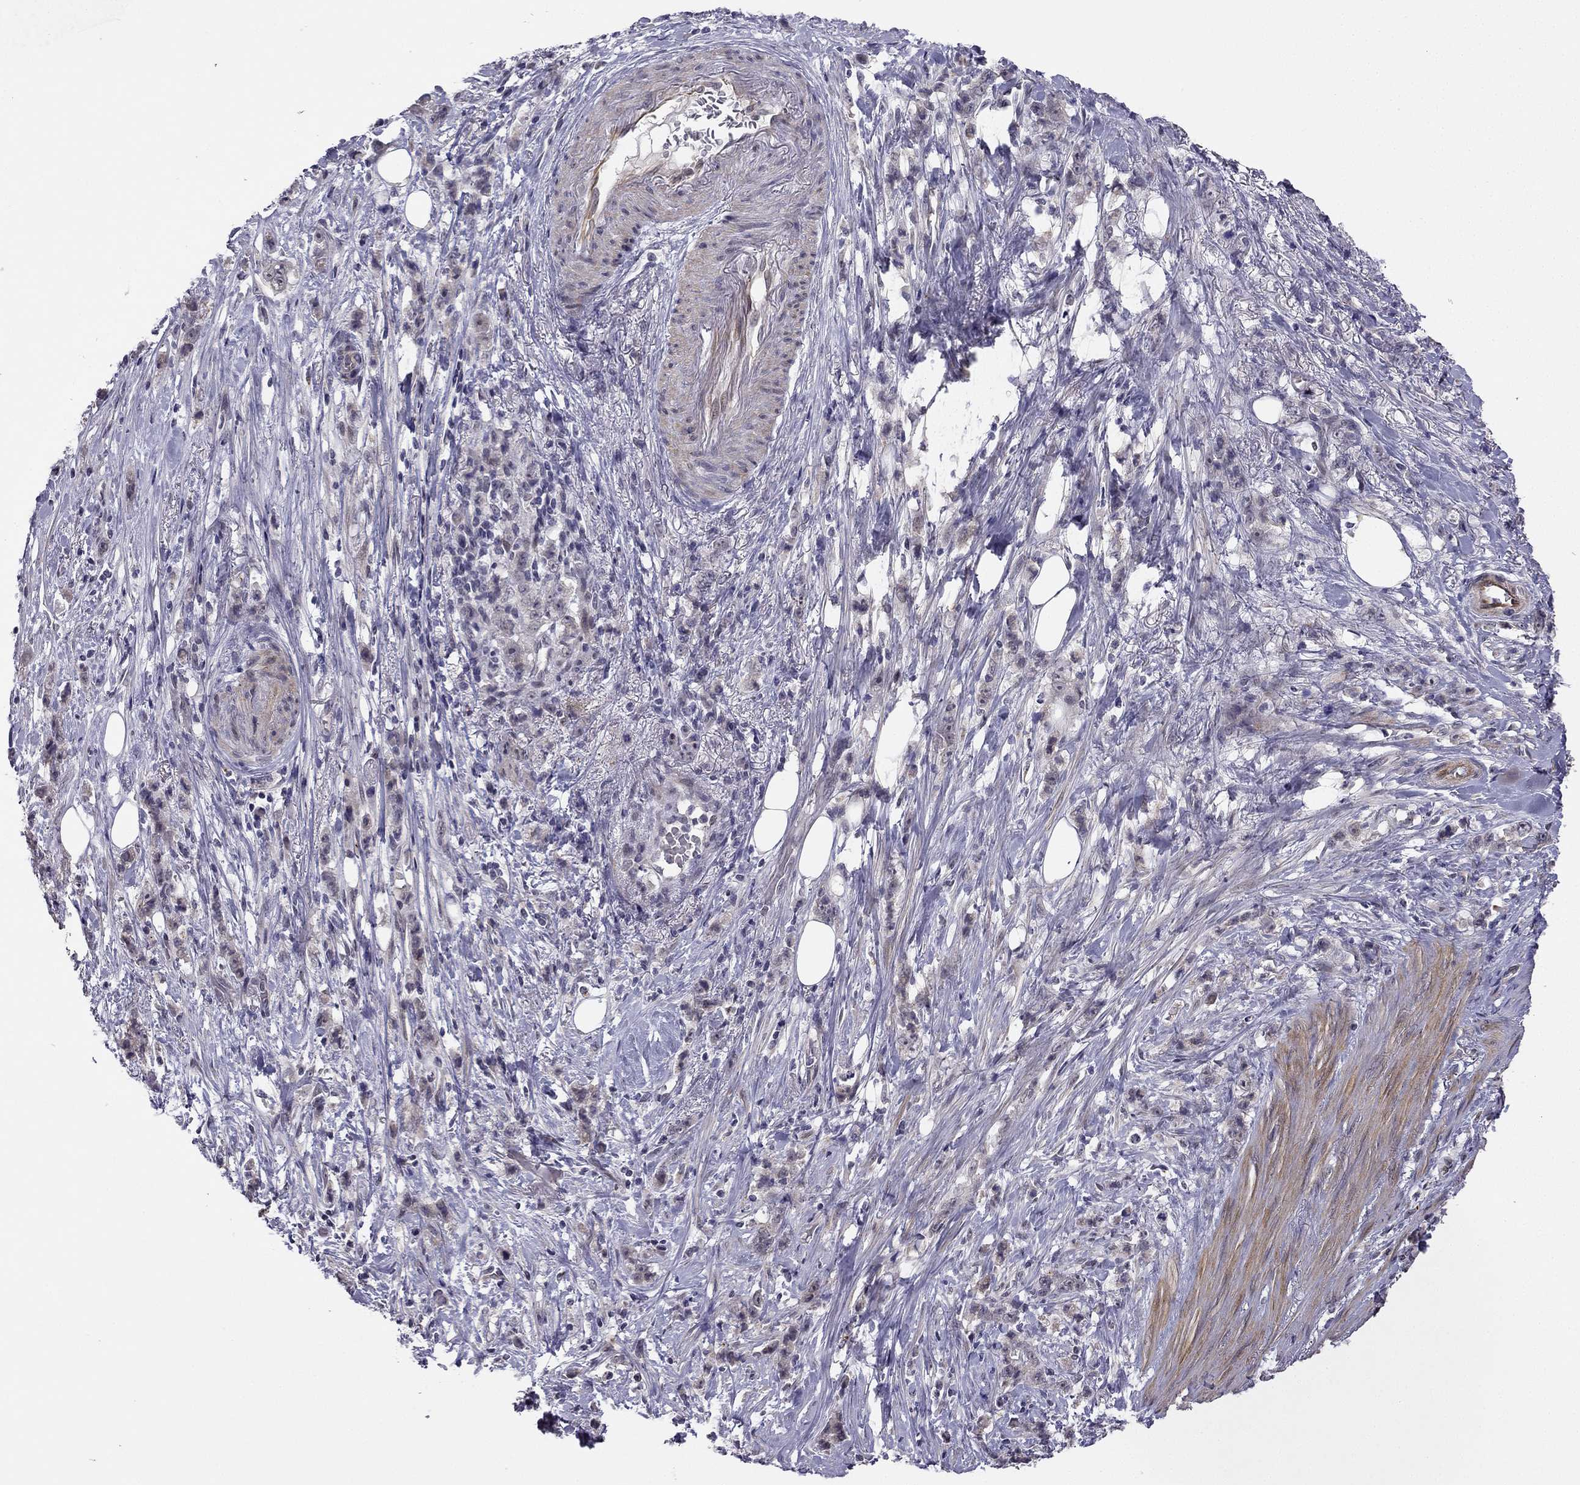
{"staining": {"intensity": "negative", "quantity": "none", "location": "none"}, "tissue": "stomach cancer", "cell_type": "Tumor cells", "image_type": "cancer", "snomed": [{"axis": "morphology", "description": "Adenocarcinoma, NOS"}, {"axis": "topography", "description": "Stomach, lower"}], "caption": "Immunohistochemistry (IHC) of human stomach cancer (adenocarcinoma) displays no positivity in tumor cells.", "gene": "CHST8", "patient": {"sex": "male", "age": 88}}